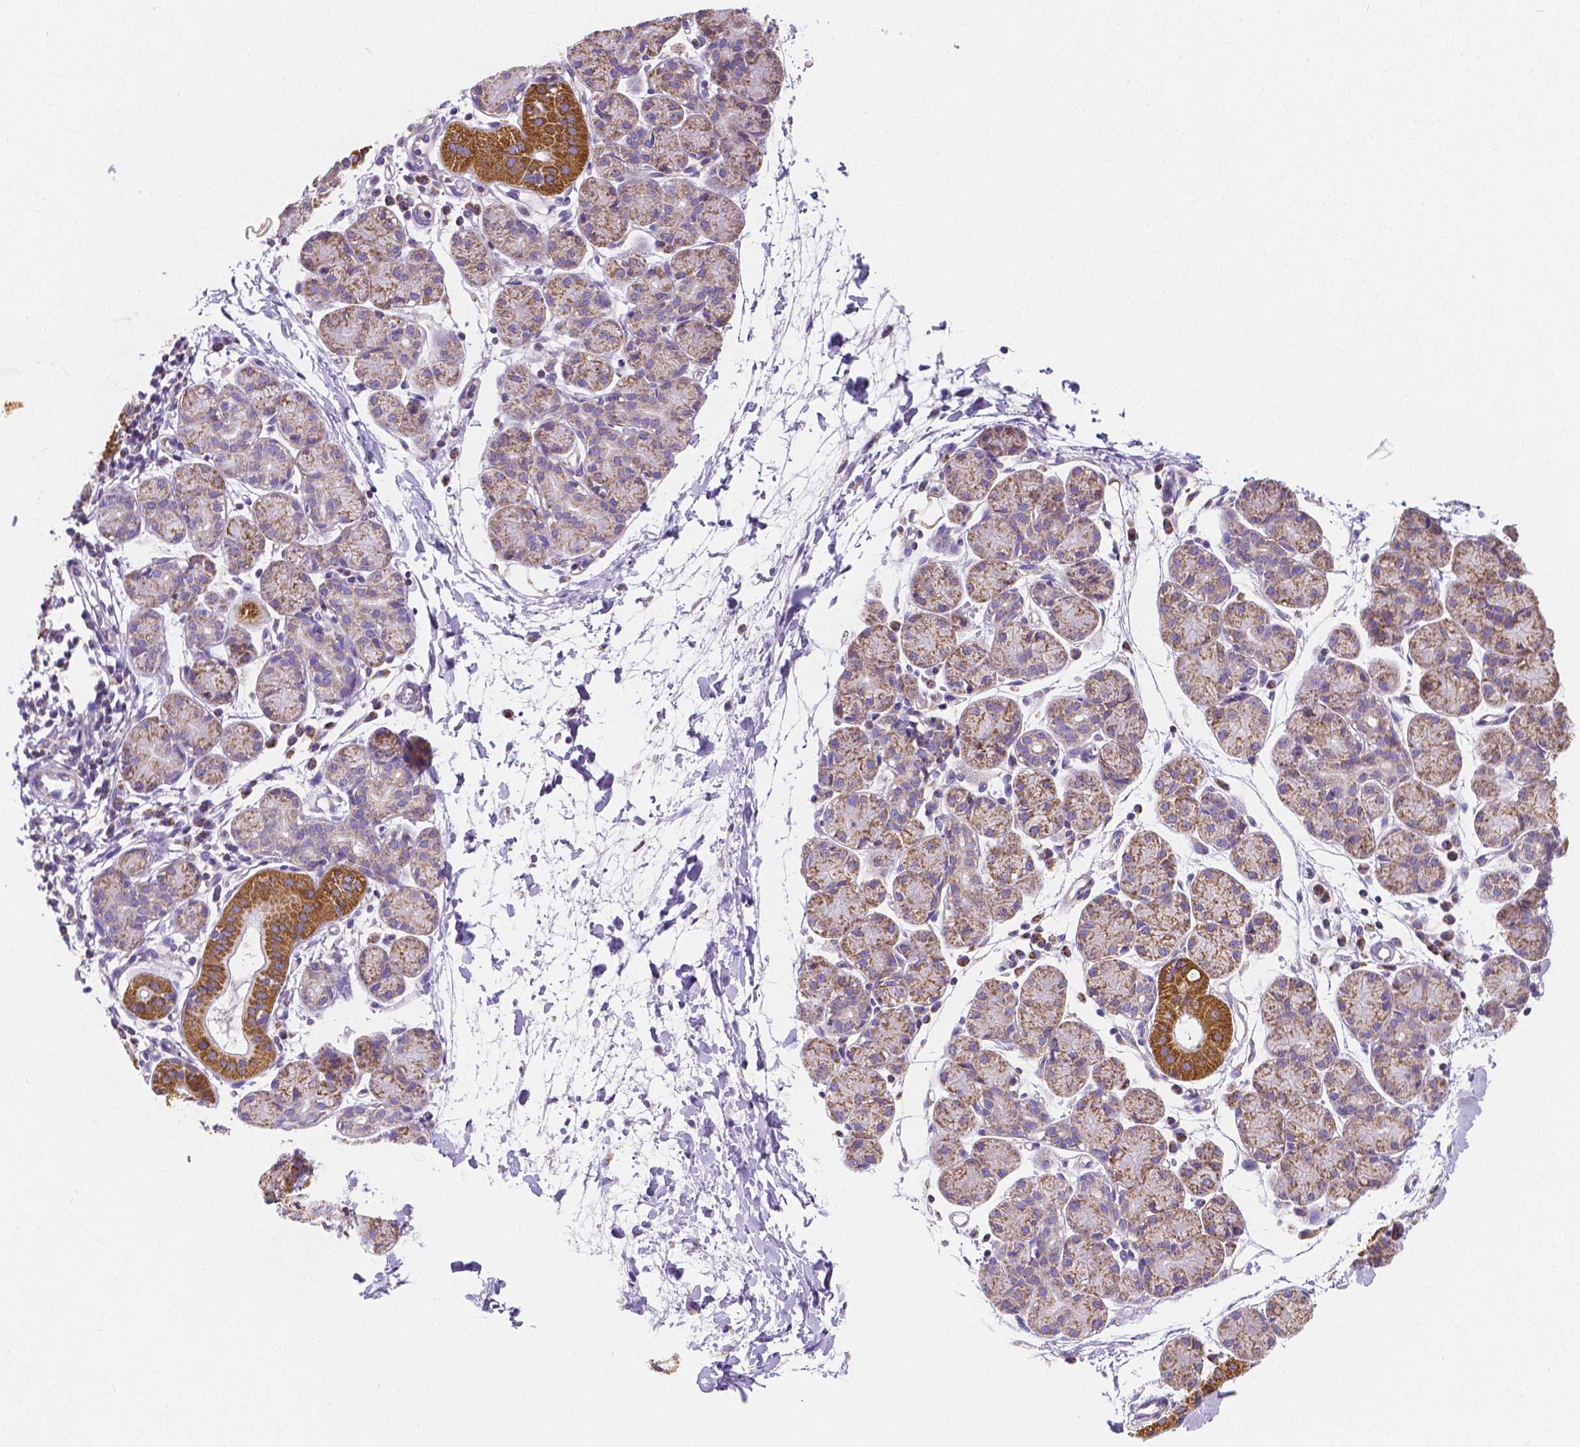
{"staining": {"intensity": "strong", "quantity": "25%-75%", "location": "cytoplasmic/membranous"}, "tissue": "salivary gland", "cell_type": "Glandular cells", "image_type": "normal", "snomed": [{"axis": "morphology", "description": "Normal tissue, NOS"}, {"axis": "morphology", "description": "Inflammation, NOS"}, {"axis": "topography", "description": "Lymph node"}, {"axis": "topography", "description": "Salivary gland"}], "caption": "Protein staining exhibits strong cytoplasmic/membranous expression in about 25%-75% of glandular cells in unremarkable salivary gland.", "gene": "SGTB", "patient": {"sex": "male", "age": 3}}